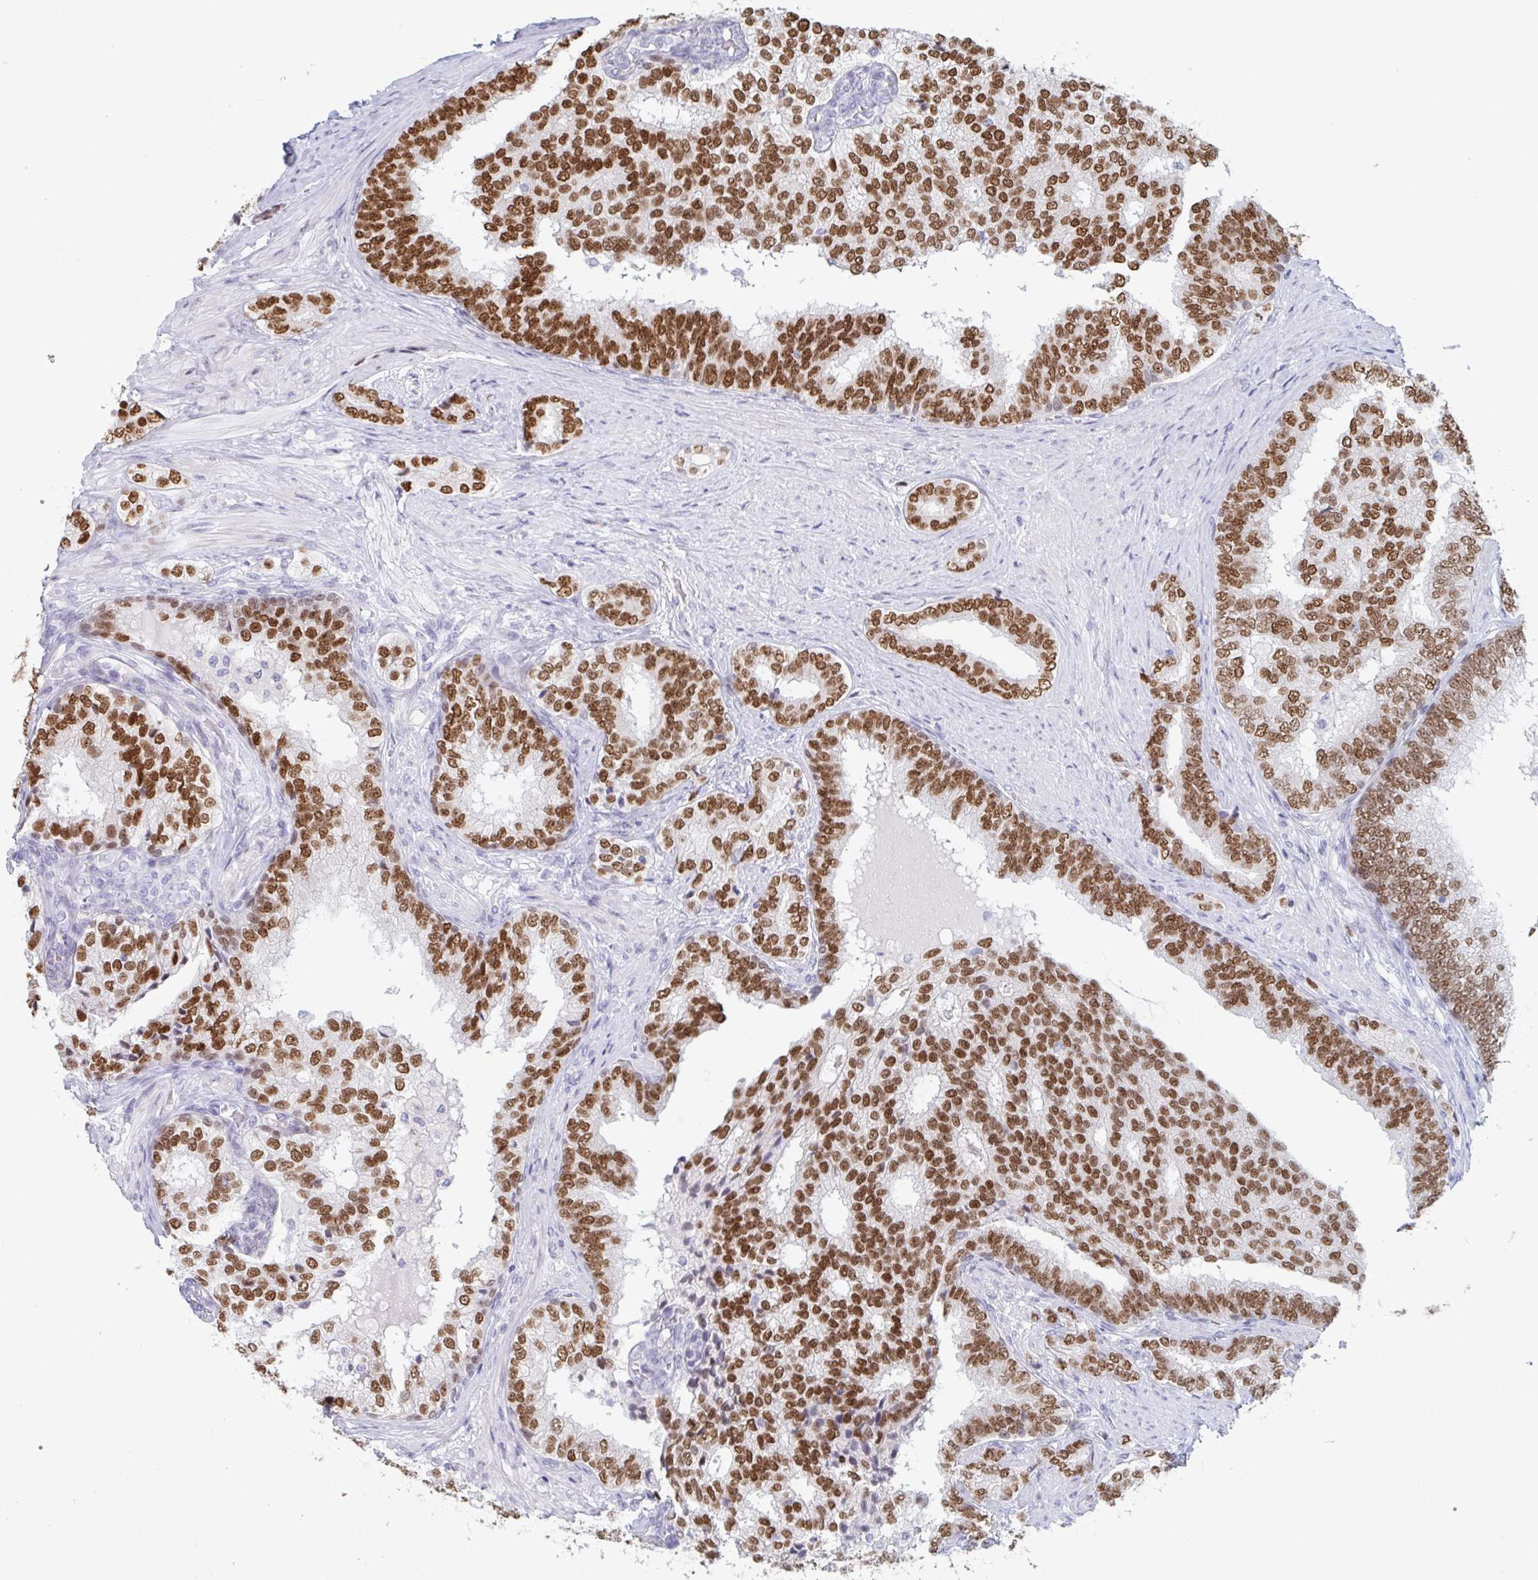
{"staining": {"intensity": "moderate", "quantity": ">75%", "location": "nuclear"}, "tissue": "prostate cancer", "cell_type": "Tumor cells", "image_type": "cancer", "snomed": [{"axis": "morphology", "description": "Adenocarcinoma, High grade"}, {"axis": "topography", "description": "Prostate"}], "caption": "This histopathology image displays prostate cancer (adenocarcinoma (high-grade)) stained with immunohistochemistry to label a protein in brown. The nuclear of tumor cells show moderate positivity for the protein. Nuclei are counter-stained blue.", "gene": "FOXA1", "patient": {"sex": "male", "age": 72}}